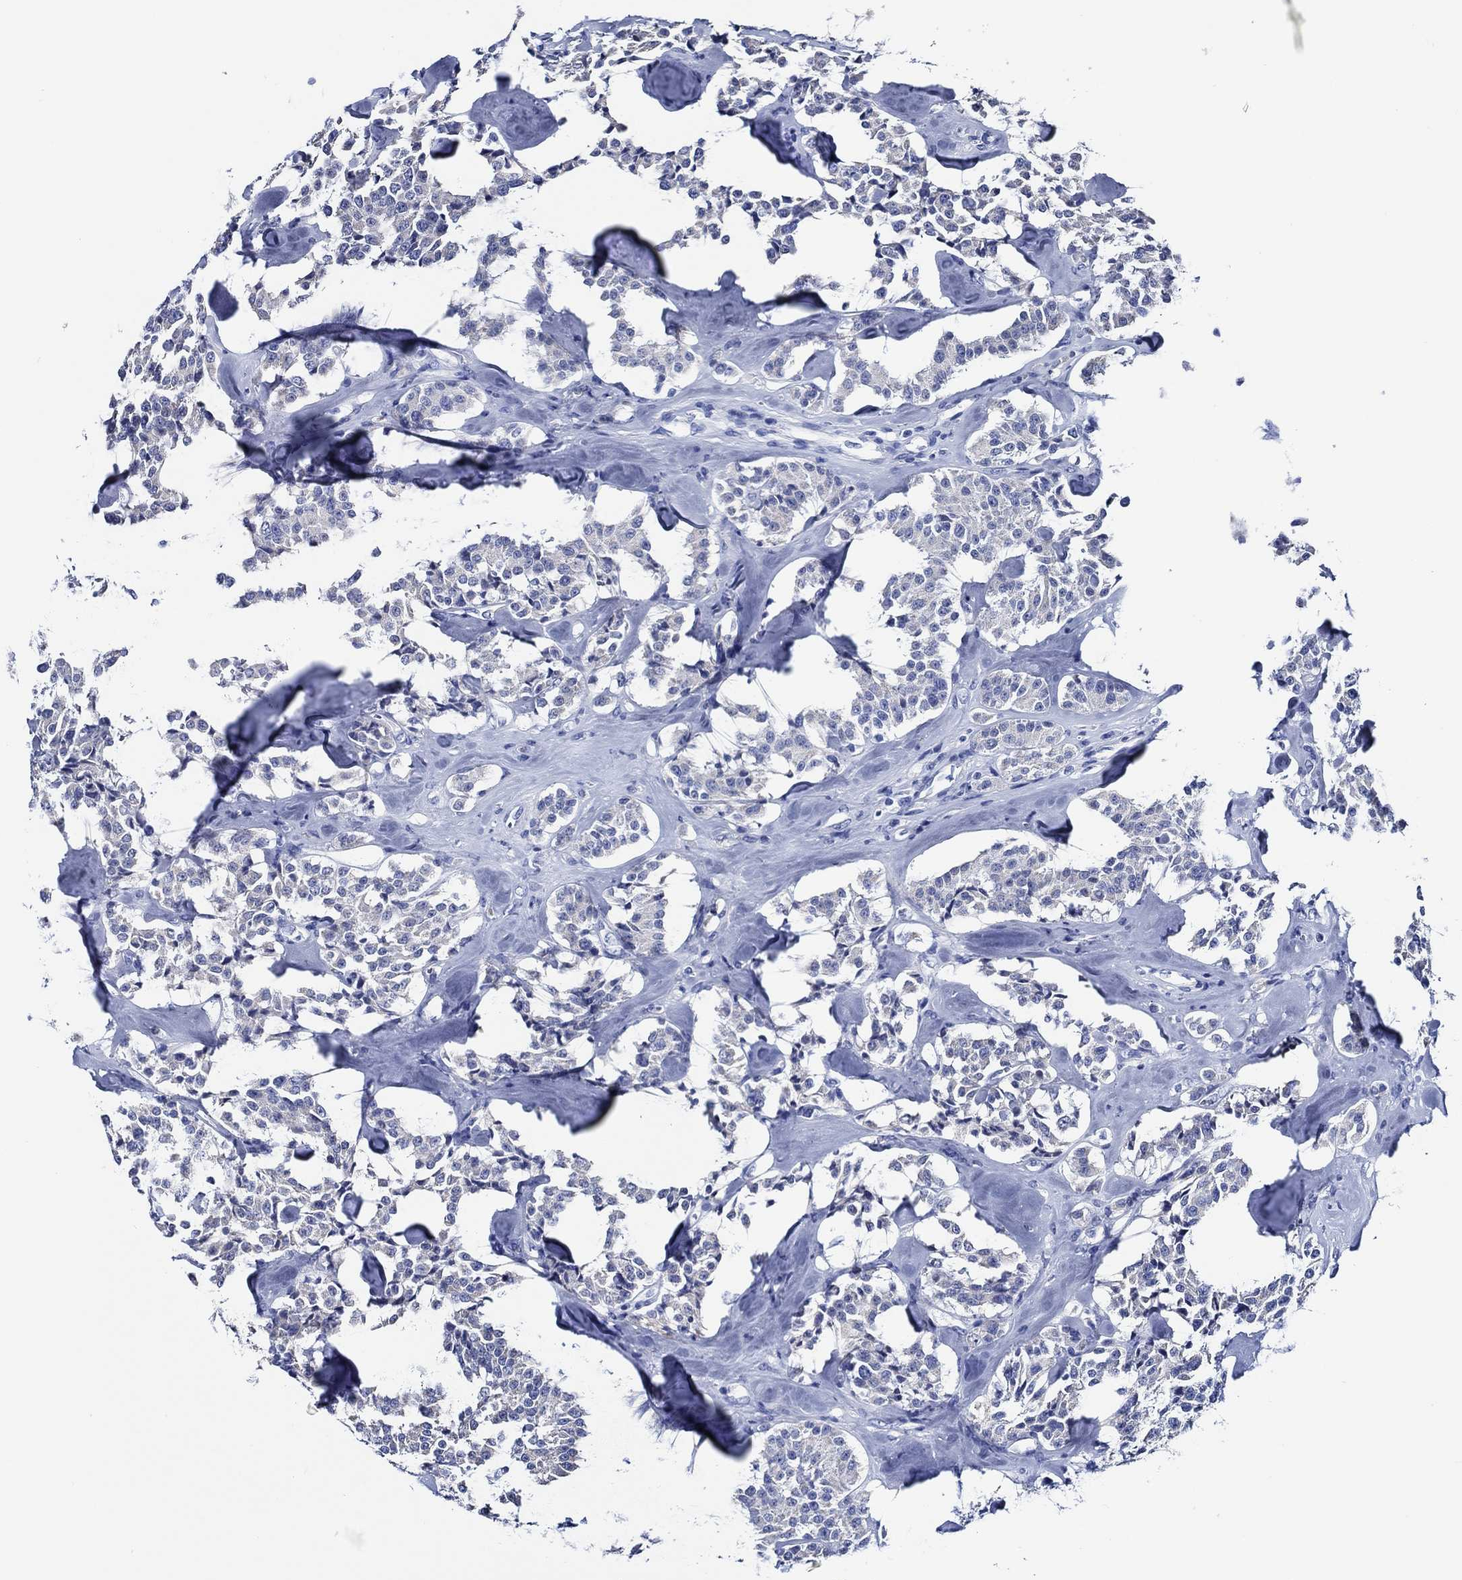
{"staining": {"intensity": "negative", "quantity": "none", "location": "none"}, "tissue": "carcinoid", "cell_type": "Tumor cells", "image_type": "cancer", "snomed": [{"axis": "morphology", "description": "Carcinoid, malignant, NOS"}, {"axis": "topography", "description": "Pancreas"}], "caption": "IHC of human carcinoid (malignant) shows no staining in tumor cells.", "gene": "WDR62", "patient": {"sex": "male", "age": 41}}